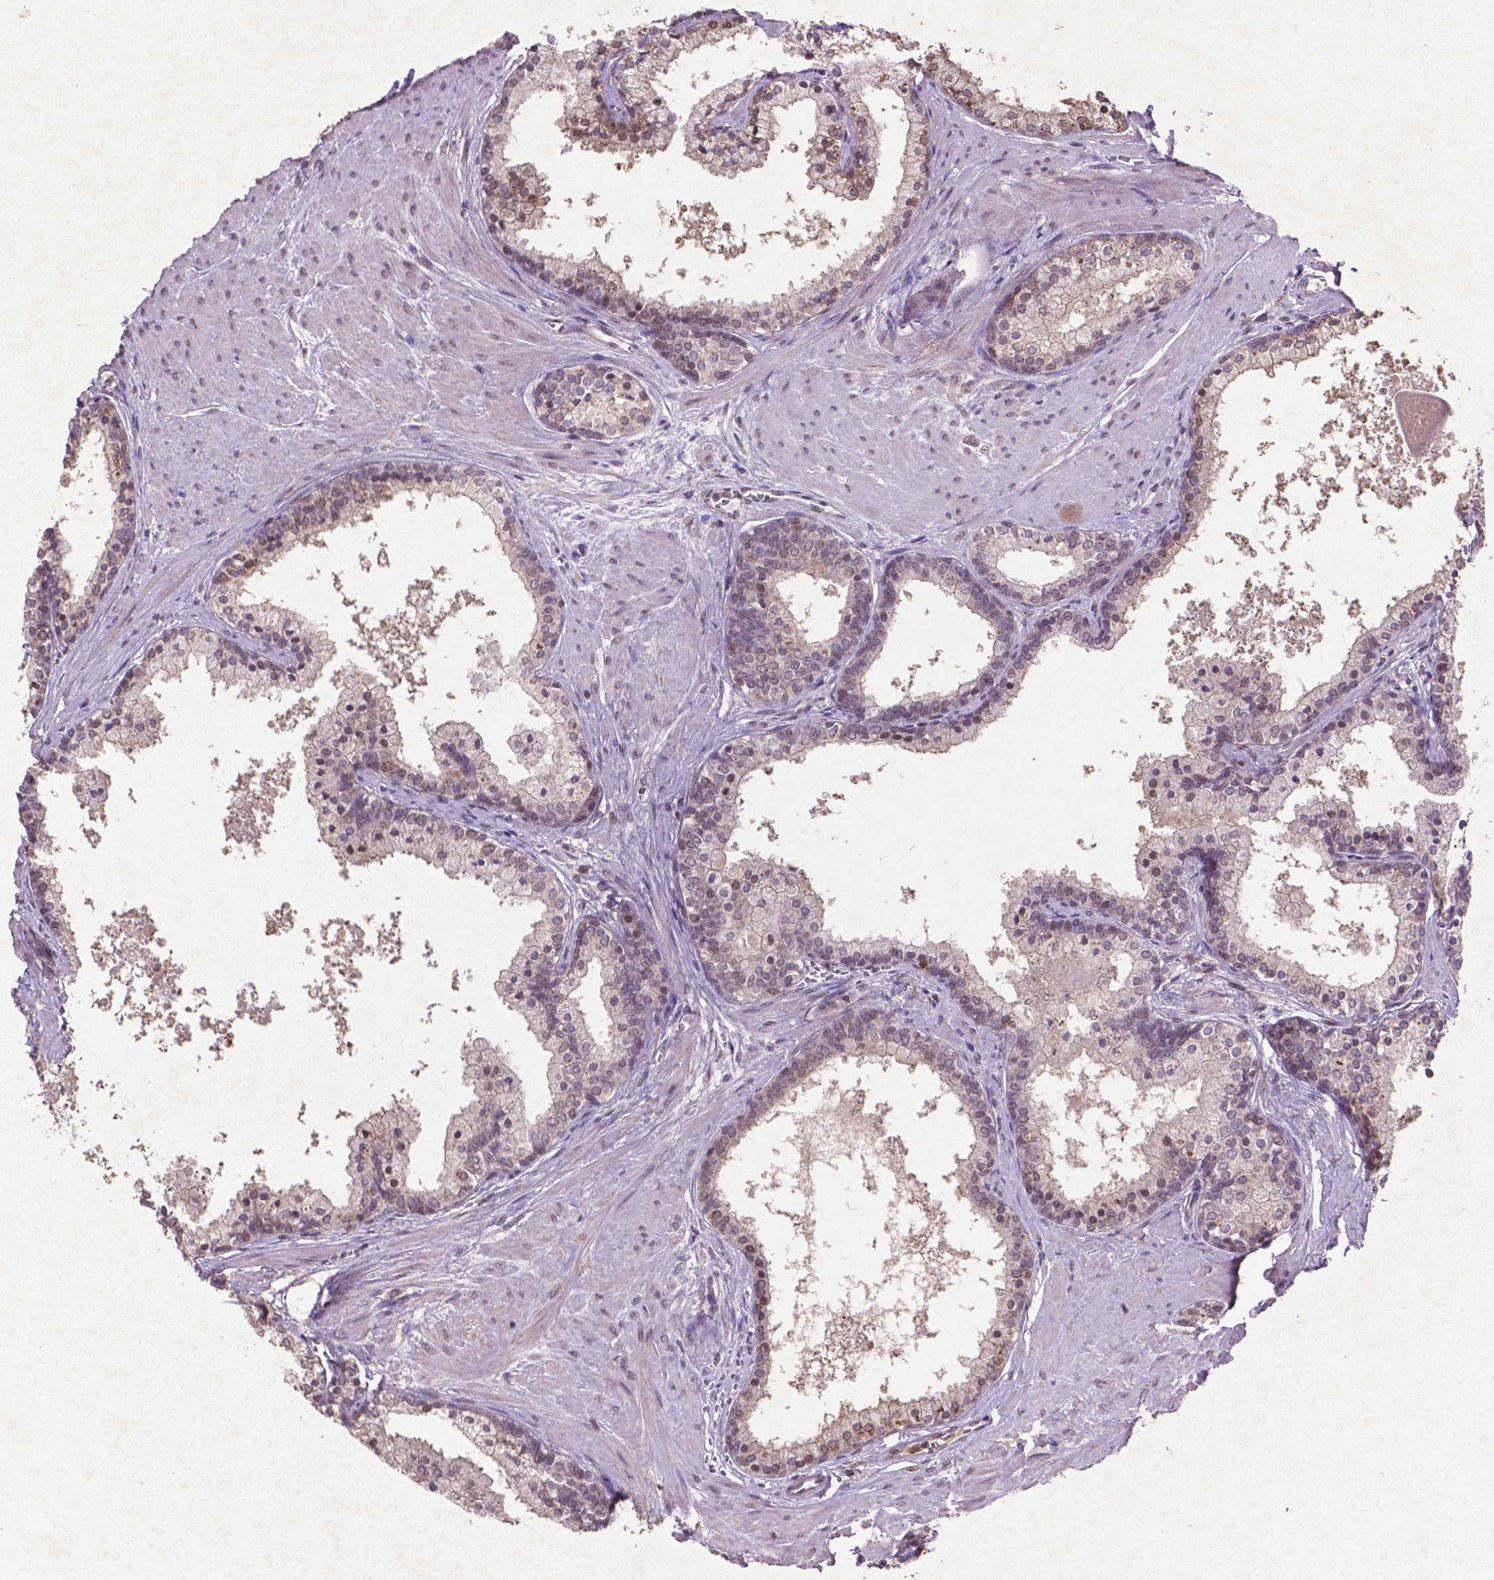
{"staining": {"intensity": "weak", "quantity": "<25%", "location": "cytoplasmic/membranous"}, "tissue": "prostate", "cell_type": "Glandular cells", "image_type": "normal", "snomed": [{"axis": "morphology", "description": "Normal tissue, NOS"}, {"axis": "topography", "description": "Prostate"}], "caption": "An immunohistochemistry (IHC) image of normal prostate is shown. There is no staining in glandular cells of prostate.", "gene": "GLRX", "patient": {"sex": "male", "age": 61}}